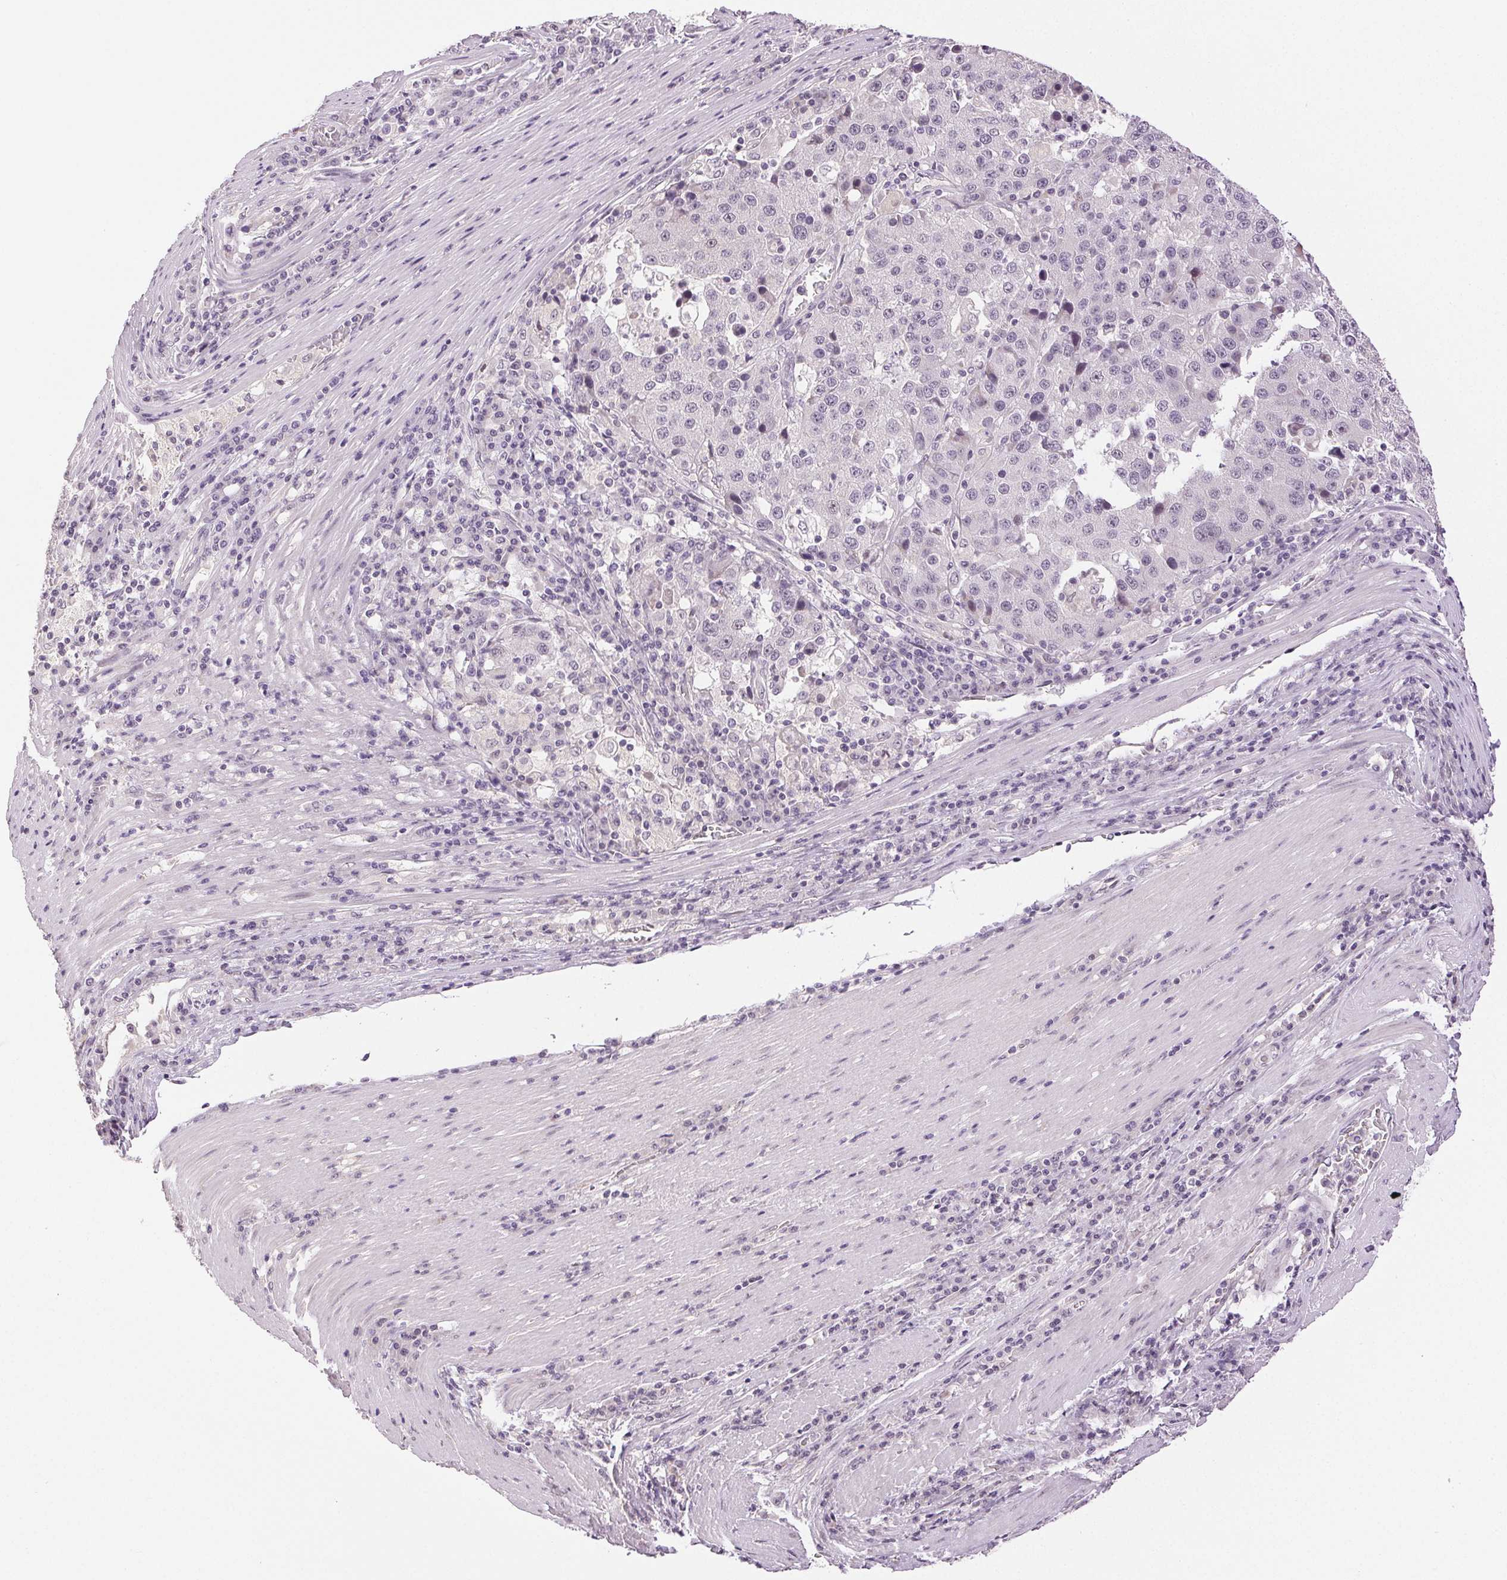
{"staining": {"intensity": "weak", "quantity": "<25%", "location": "nuclear"}, "tissue": "stomach cancer", "cell_type": "Tumor cells", "image_type": "cancer", "snomed": [{"axis": "morphology", "description": "Adenocarcinoma, NOS"}, {"axis": "topography", "description": "Stomach"}], "caption": "Tumor cells are negative for protein expression in human stomach adenocarcinoma. (DAB IHC, high magnification).", "gene": "PLCB1", "patient": {"sex": "male", "age": 71}}